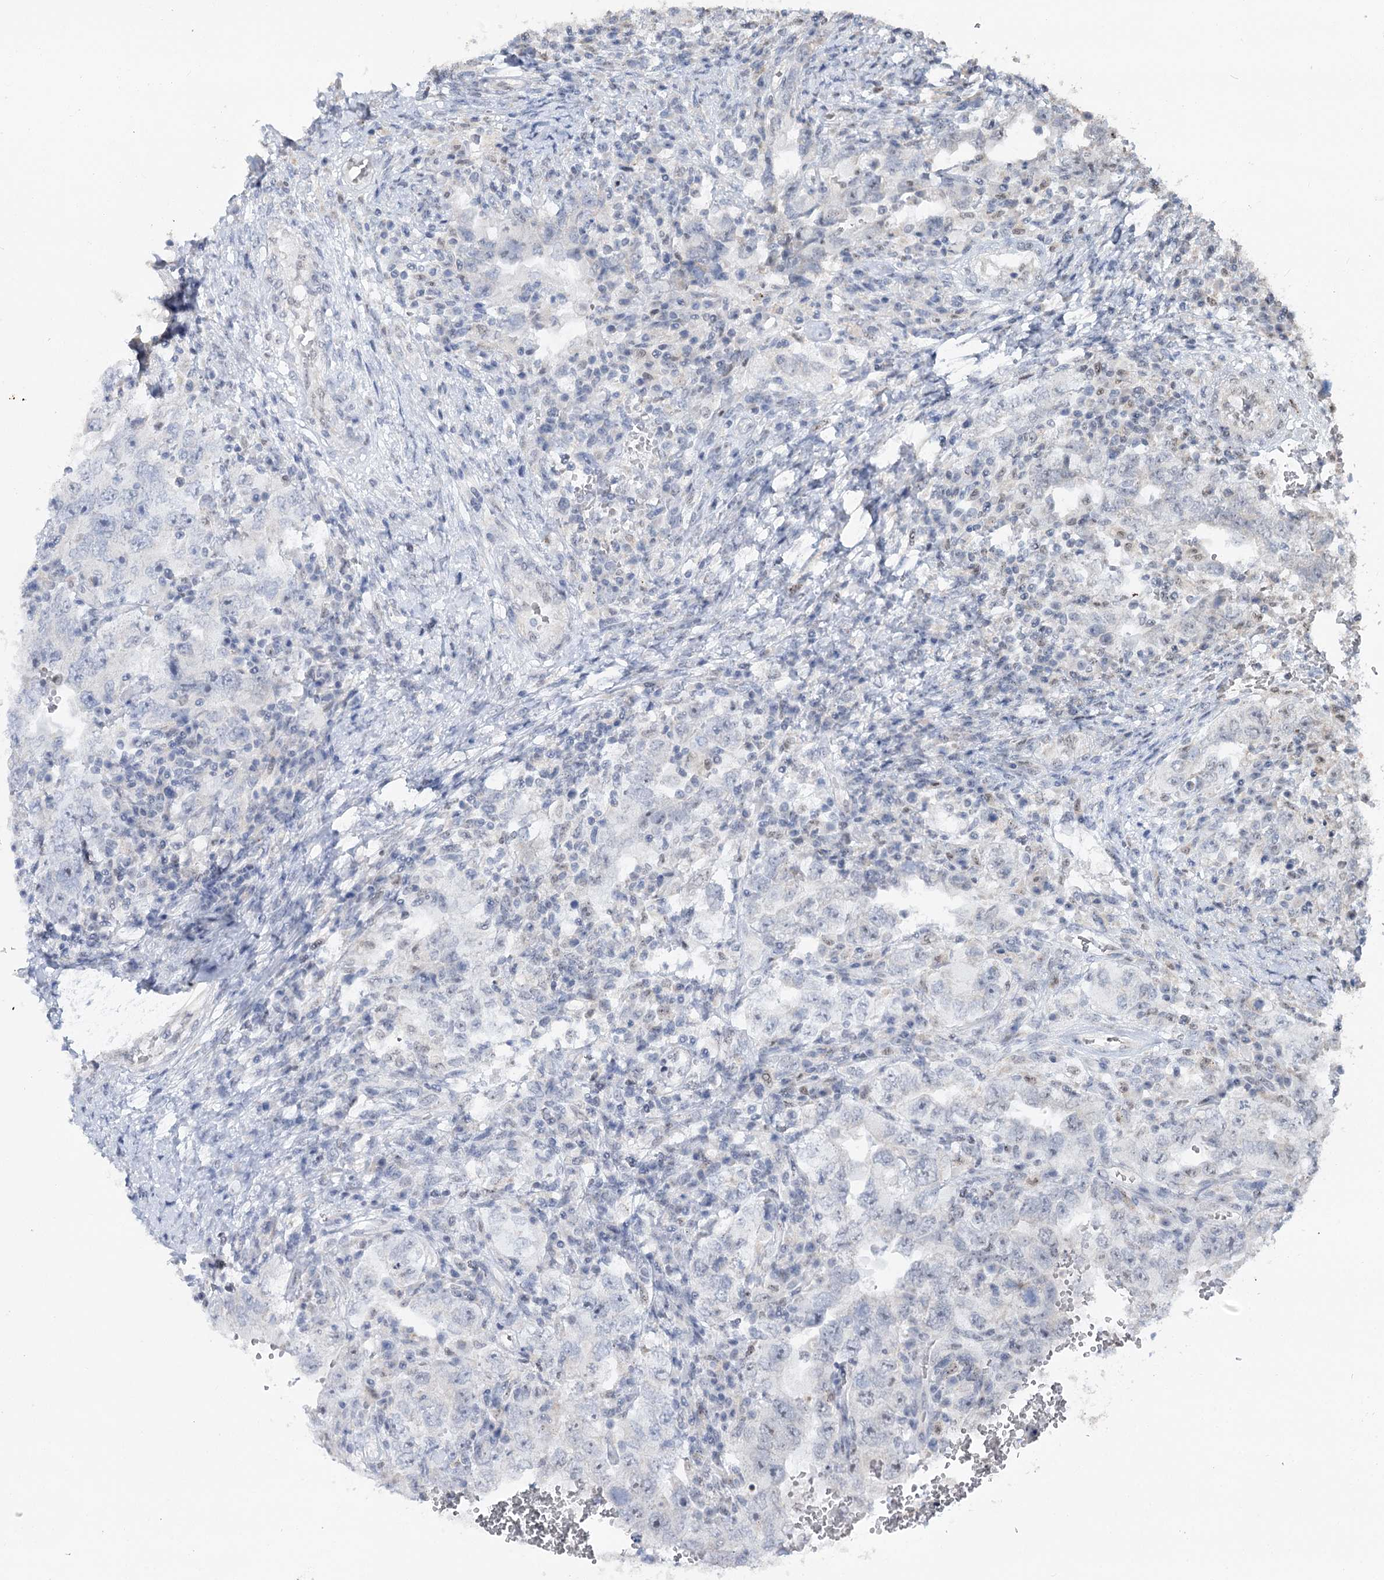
{"staining": {"intensity": "negative", "quantity": "none", "location": "none"}, "tissue": "testis cancer", "cell_type": "Tumor cells", "image_type": "cancer", "snomed": [{"axis": "morphology", "description": "Carcinoma, Embryonal, NOS"}, {"axis": "topography", "description": "Testis"}], "caption": "This is a histopathology image of immunohistochemistry (IHC) staining of testis embryonal carcinoma, which shows no expression in tumor cells. Nuclei are stained in blue.", "gene": "RUFY4", "patient": {"sex": "male", "age": 26}}